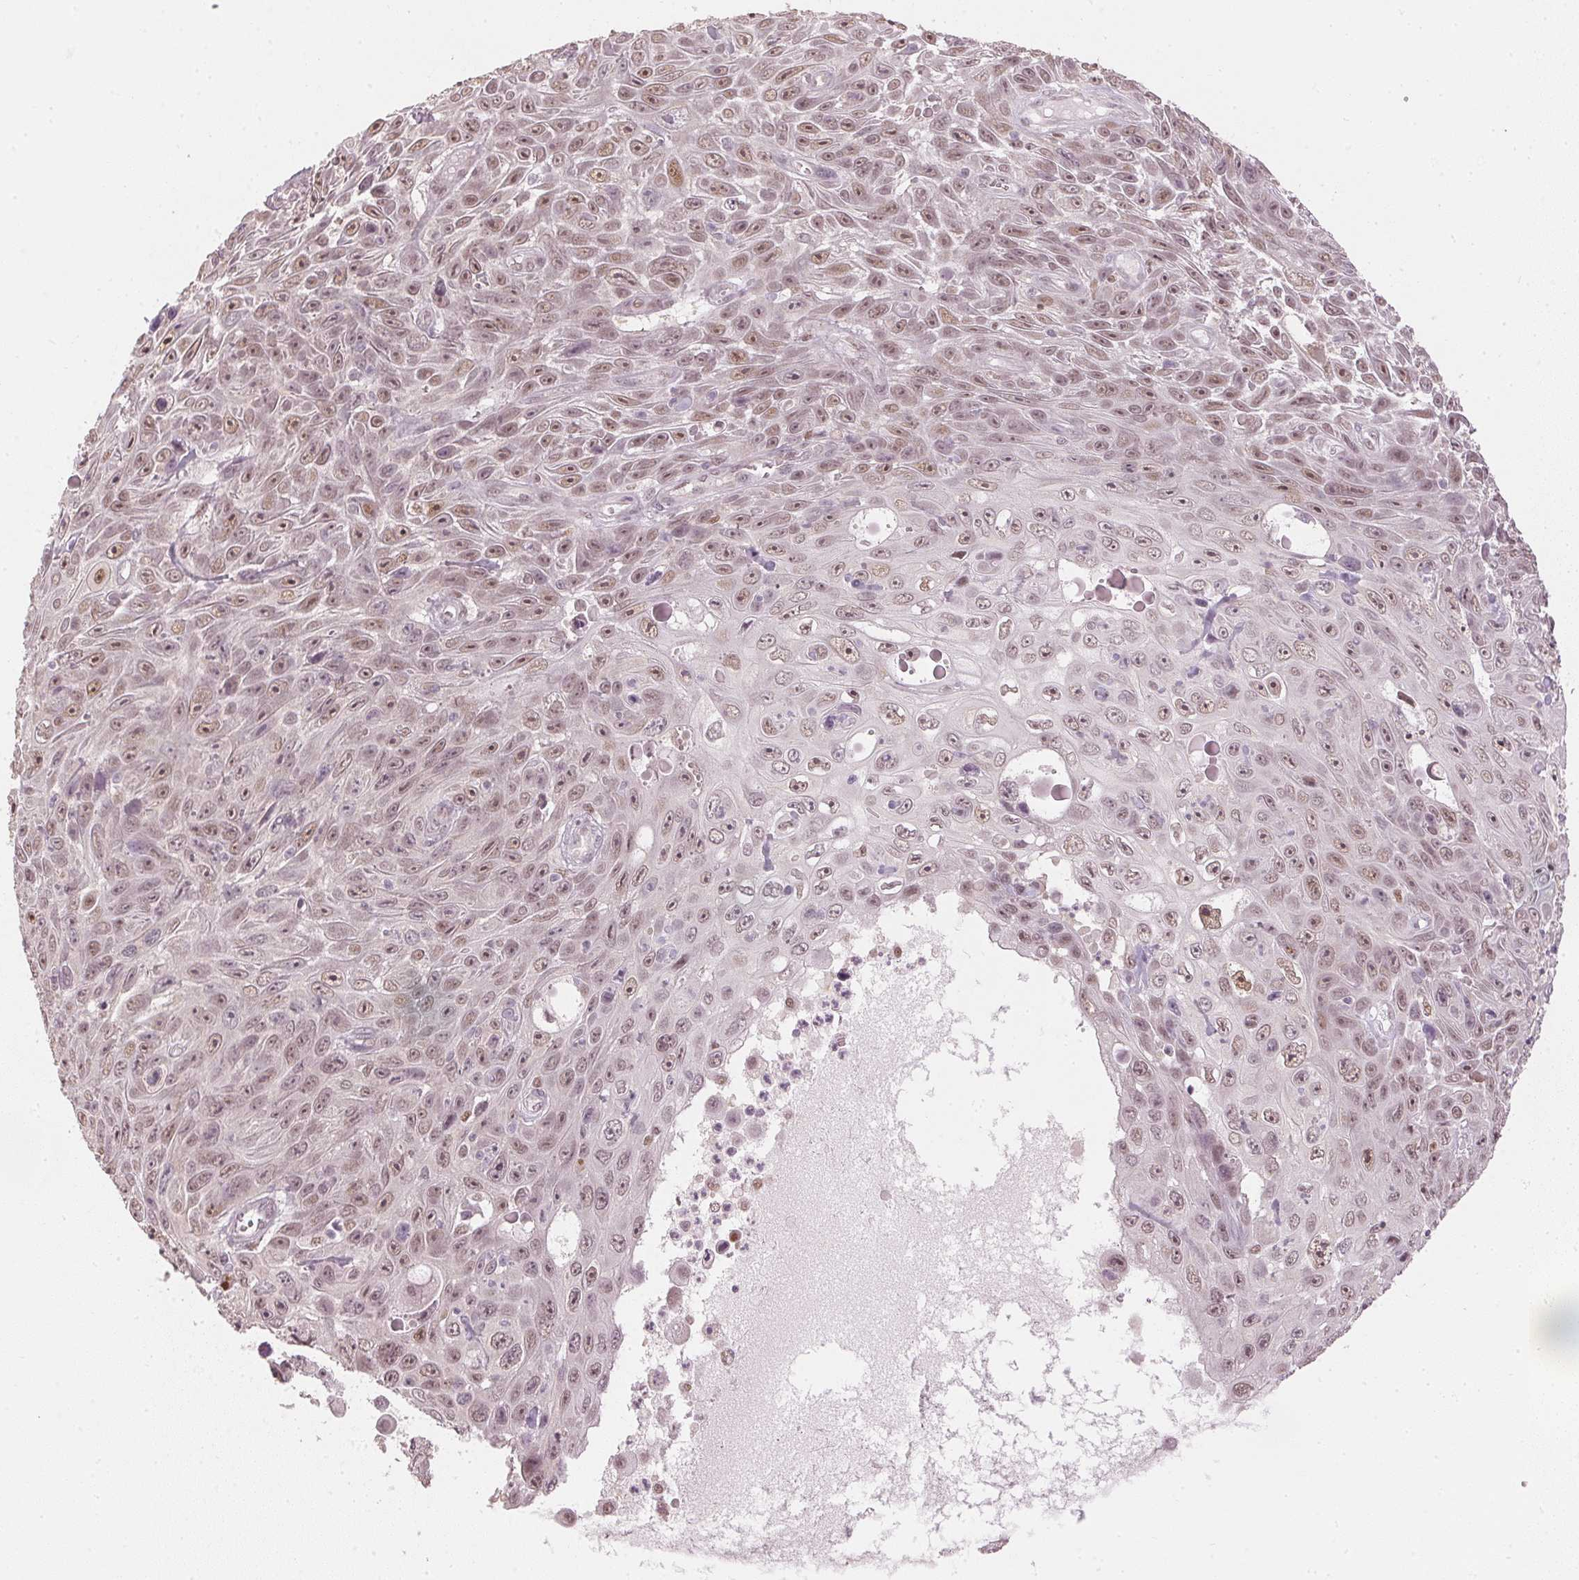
{"staining": {"intensity": "moderate", "quantity": "25%-75%", "location": "nuclear"}, "tissue": "skin cancer", "cell_type": "Tumor cells", "image_type": "cancer", "snomed": [{"axis": "morphology", "description": "Squamous cell carcinoma, NOS"}, {"axis": "topography", "description": "Skin"}], "caption": "Immunohistochemical staining of skin squamous cell carcinoma exhibits moderate nuclear protein positivity in about 25%-75% of tumor cells.", "gene": "SLC39A3", "patient": {"sex": "male", "age": 82}}